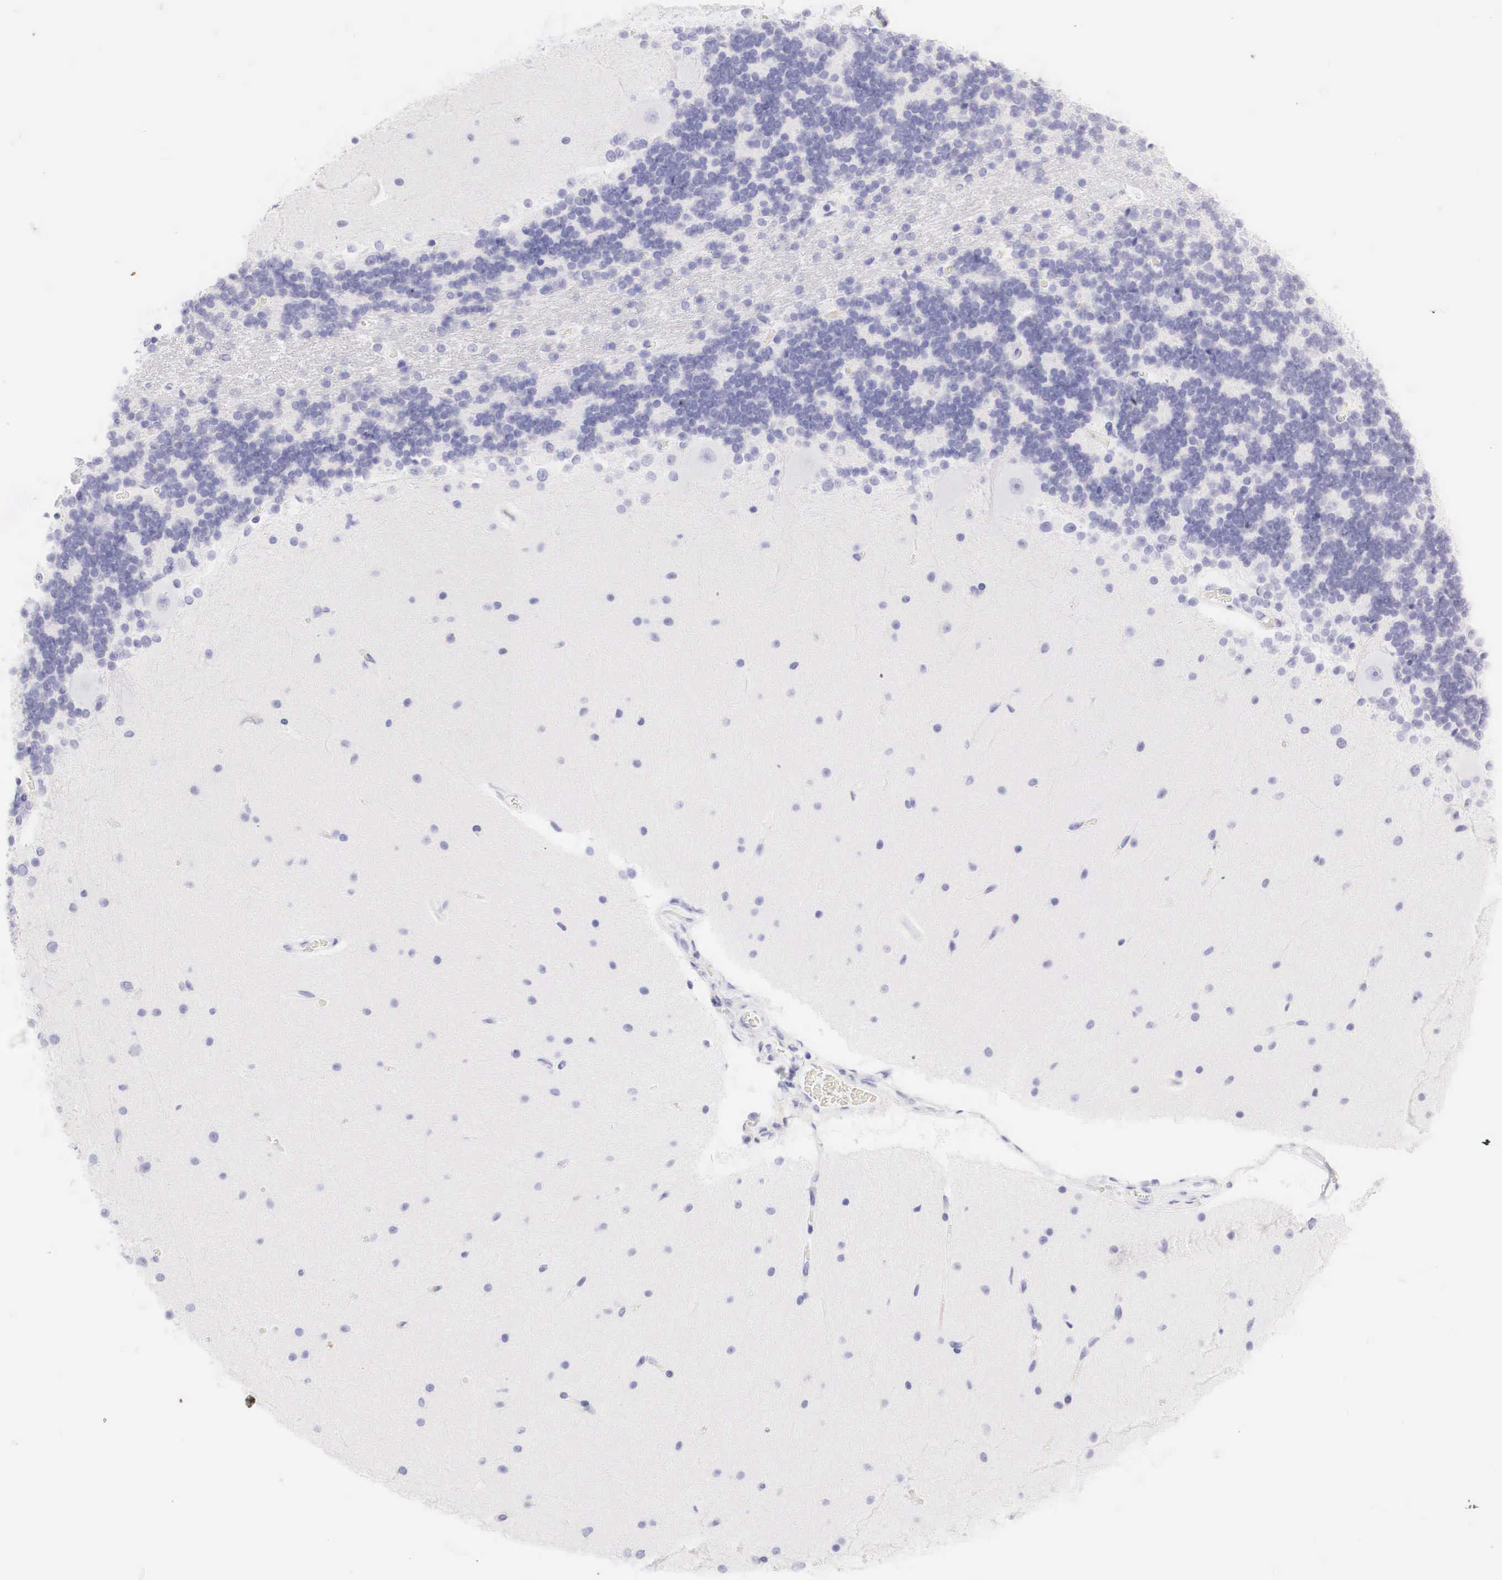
{"staining": {"intensity": "negative", "quantity": "none", "location": "none"}, "tissue": "cerebellum", "cell_type": "Cells in granular layer", "image_type": "normal", "snomed": [{"axis": "morphology", "description": "Normal tissue, NOS"}, {"axis": "topography", "description": "Cerebellum"}], "caption": "Histopathology image shows no significant protein expression in cells in granular layer of unremarkable cerebellum. The staining is performed using DAB brown chromogen with nuclei counter-stained in using hematoxylin.", "gene": "TYR", "patient": {"sex": "female", "age": 54}}